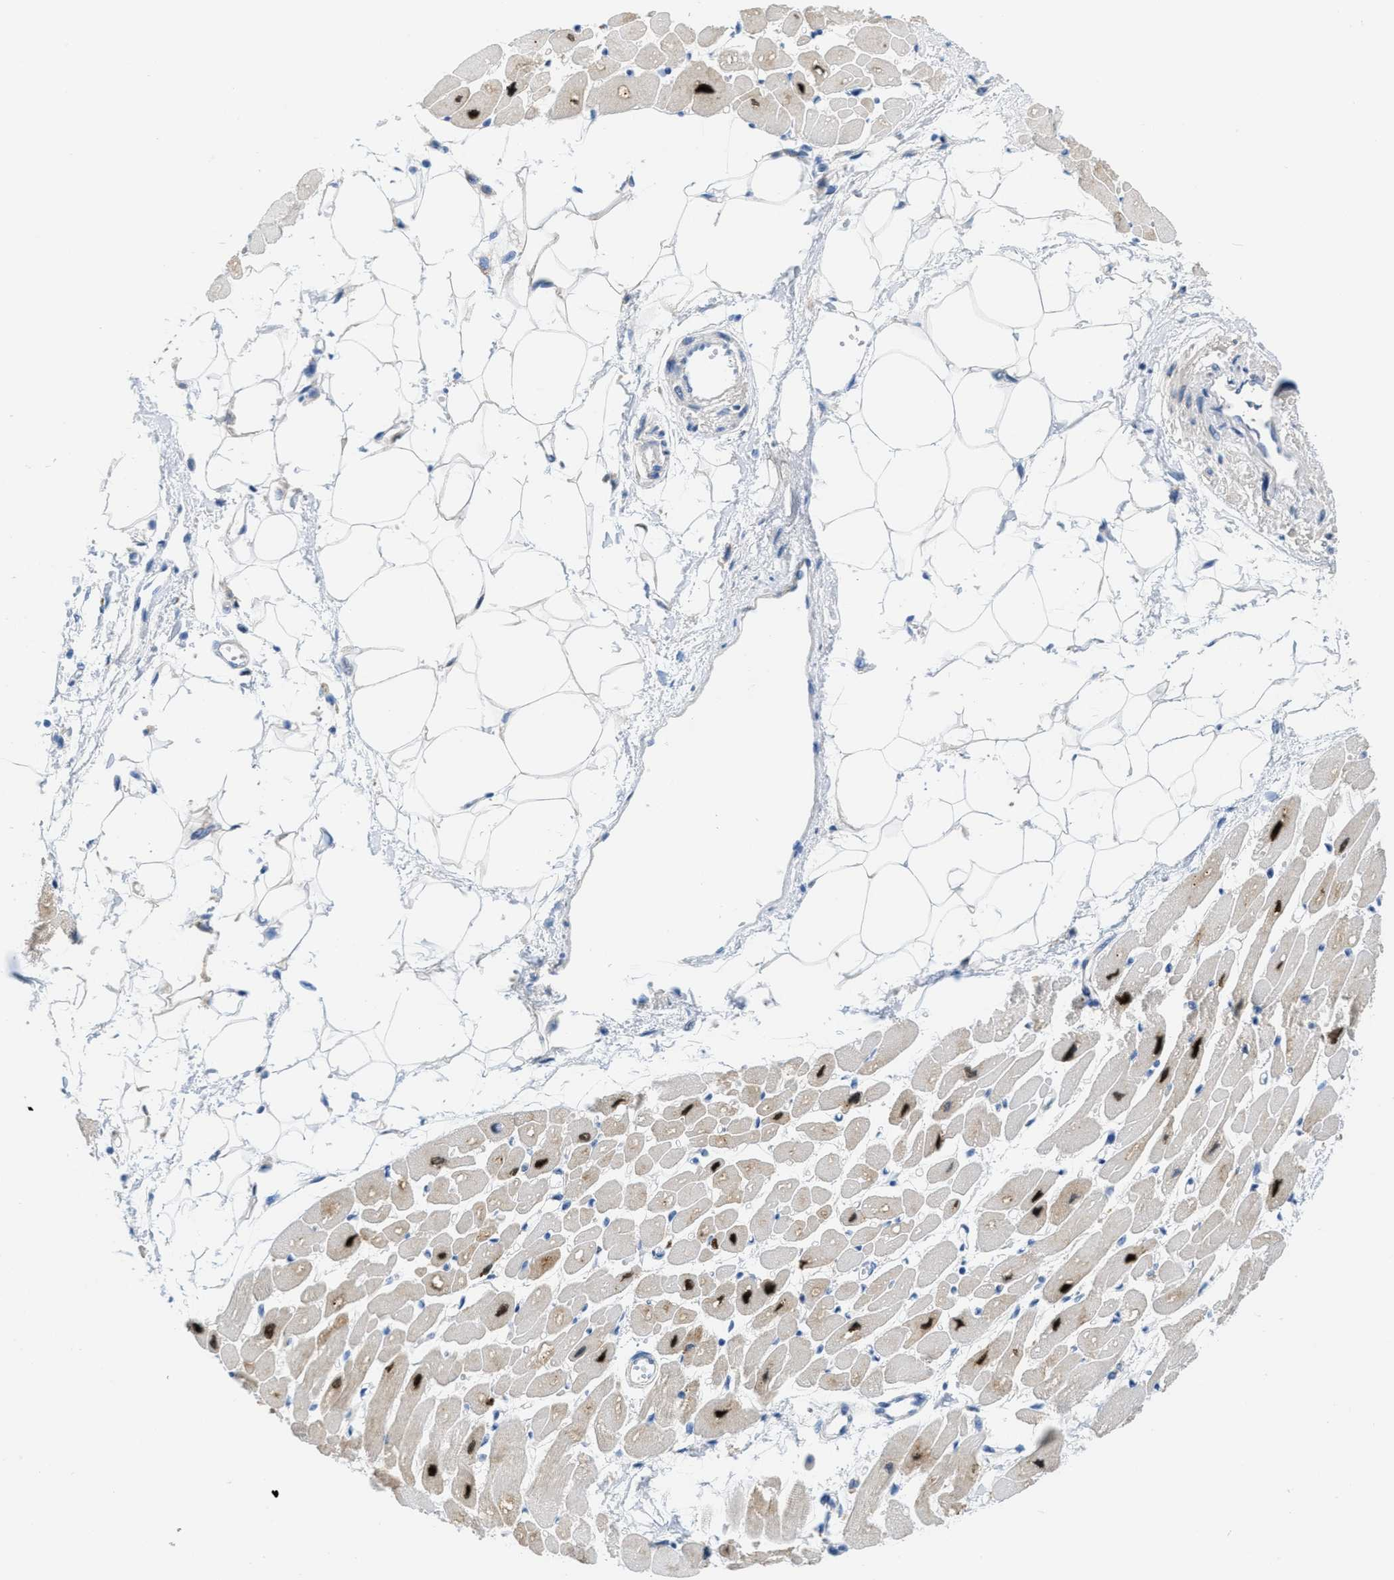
{"staining": {"intensity": "strong", "quantity": "25%-75%", "location": "nuclear"}, "tissue": "heart muscle", "cell_type": "Cardiomyocytes", "image_type": "normal", "snomed": [{"axis": "morphology", "description": "Normal tissue, NOS"}, {"axis": "topography", "description": "Heart"}], "caption": "Heart muscle stained with DAB (3,3'-diaminobenzidine) immunohistochemistry (IHC) shows high levels of strong nuclear staining in approximately 25%-75% of cardiomyocytes. The protein of interest is stained brown, and the nuclei are stained in blue (DAB (3,3'-diaminobenzidine) IHC with brightfield microscopy, high magnification).", "gene": "PTDSS1", "patient": {"sex": "female", "age": 54}}